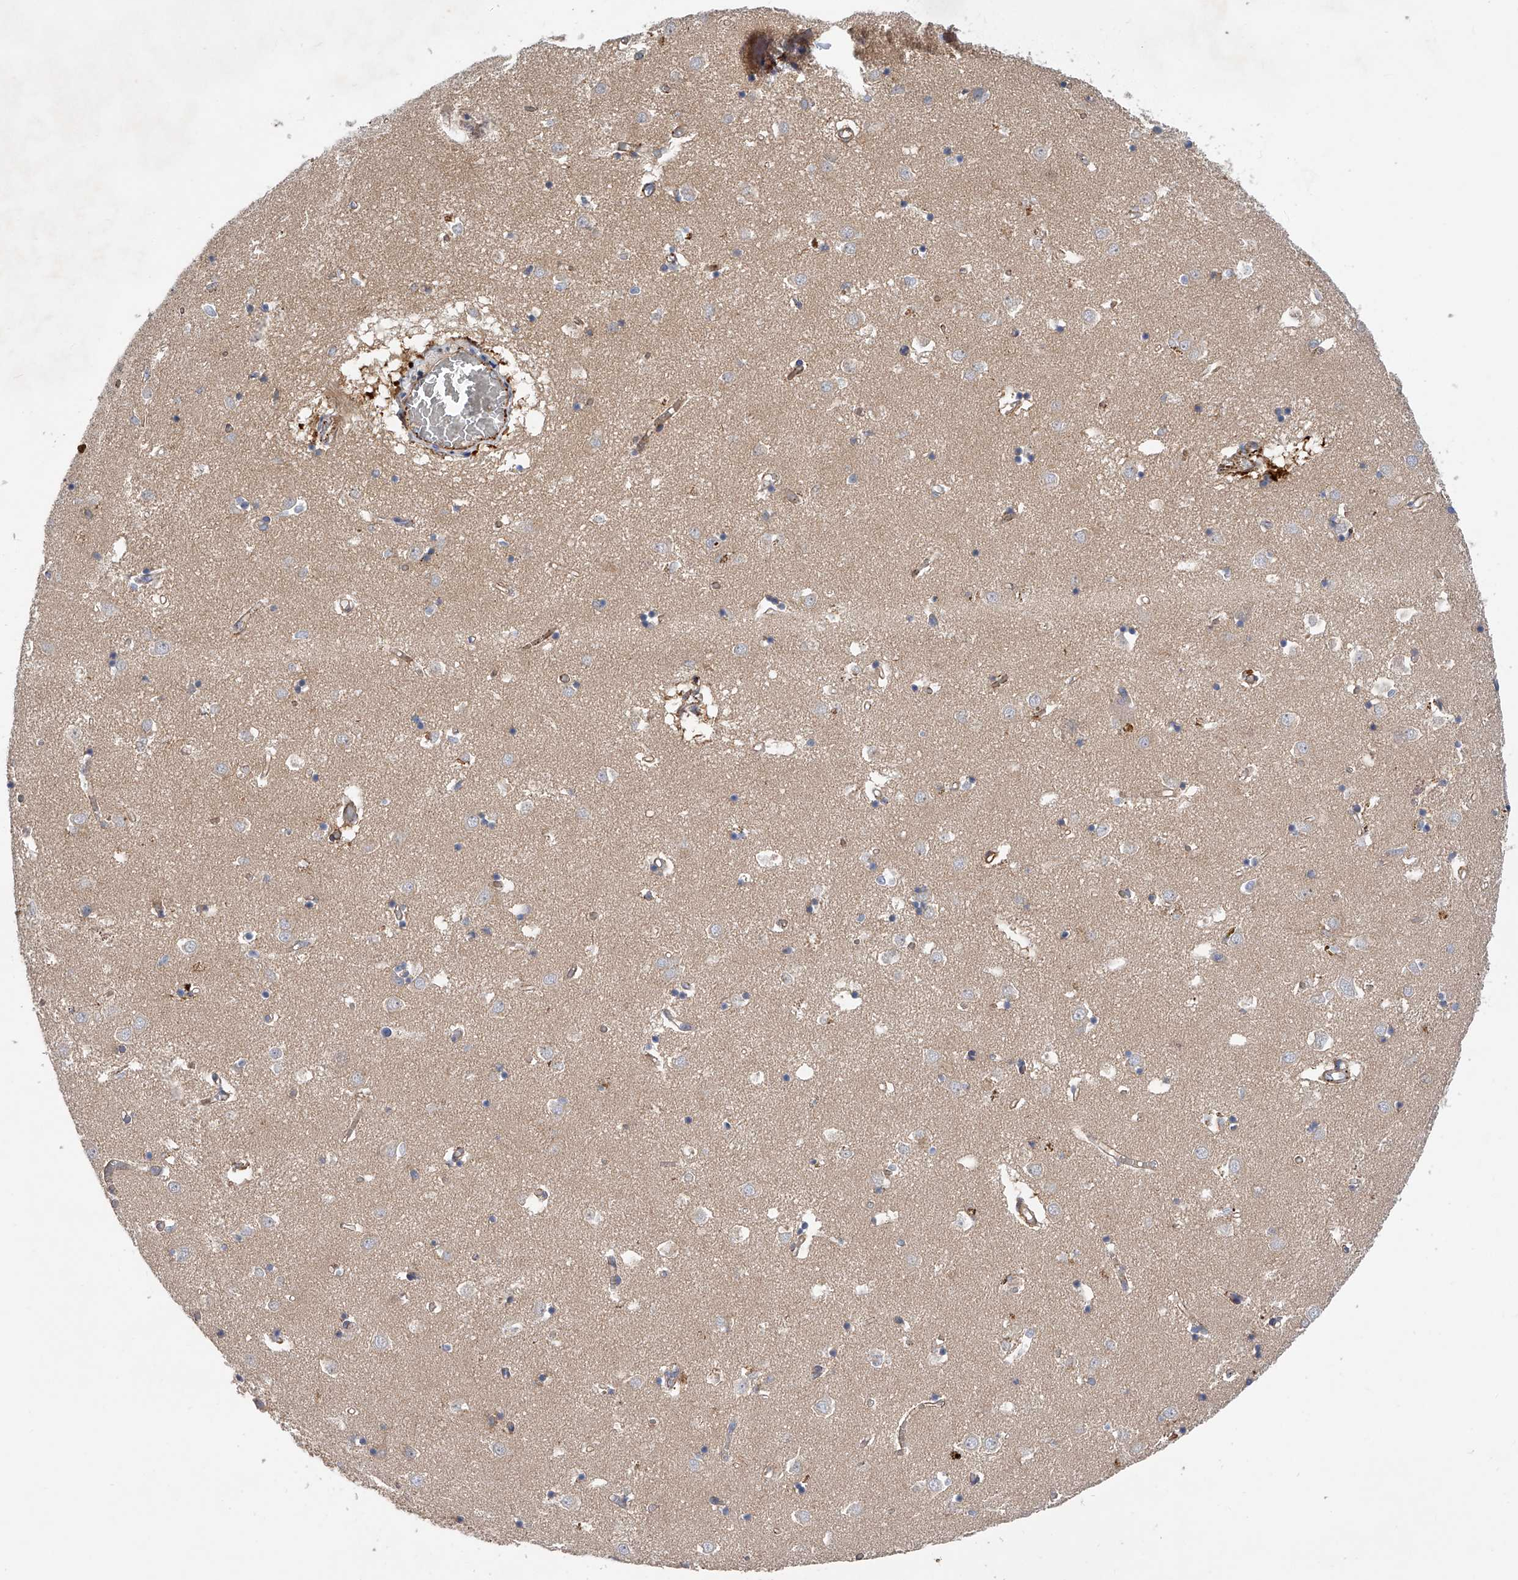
{"staining": {"intensity": "negative", "quantity": "none", "location": "none"}, "tissue": "caudate", "cell_type": "Glial cells", "image_type": "normal", "snomed": [{"axis": "morphology", "description": "Normal tissue, NOS"}, {"axis": "topography", "description": "Lateral ventricle wall"}], "caption": "This is a photomicrograph of immunohistochemistry staining of benign caudate, which shows no positivity in glial cells.", "gene": "PDSS2", "patient": {"sex": "male", "age": 70}}